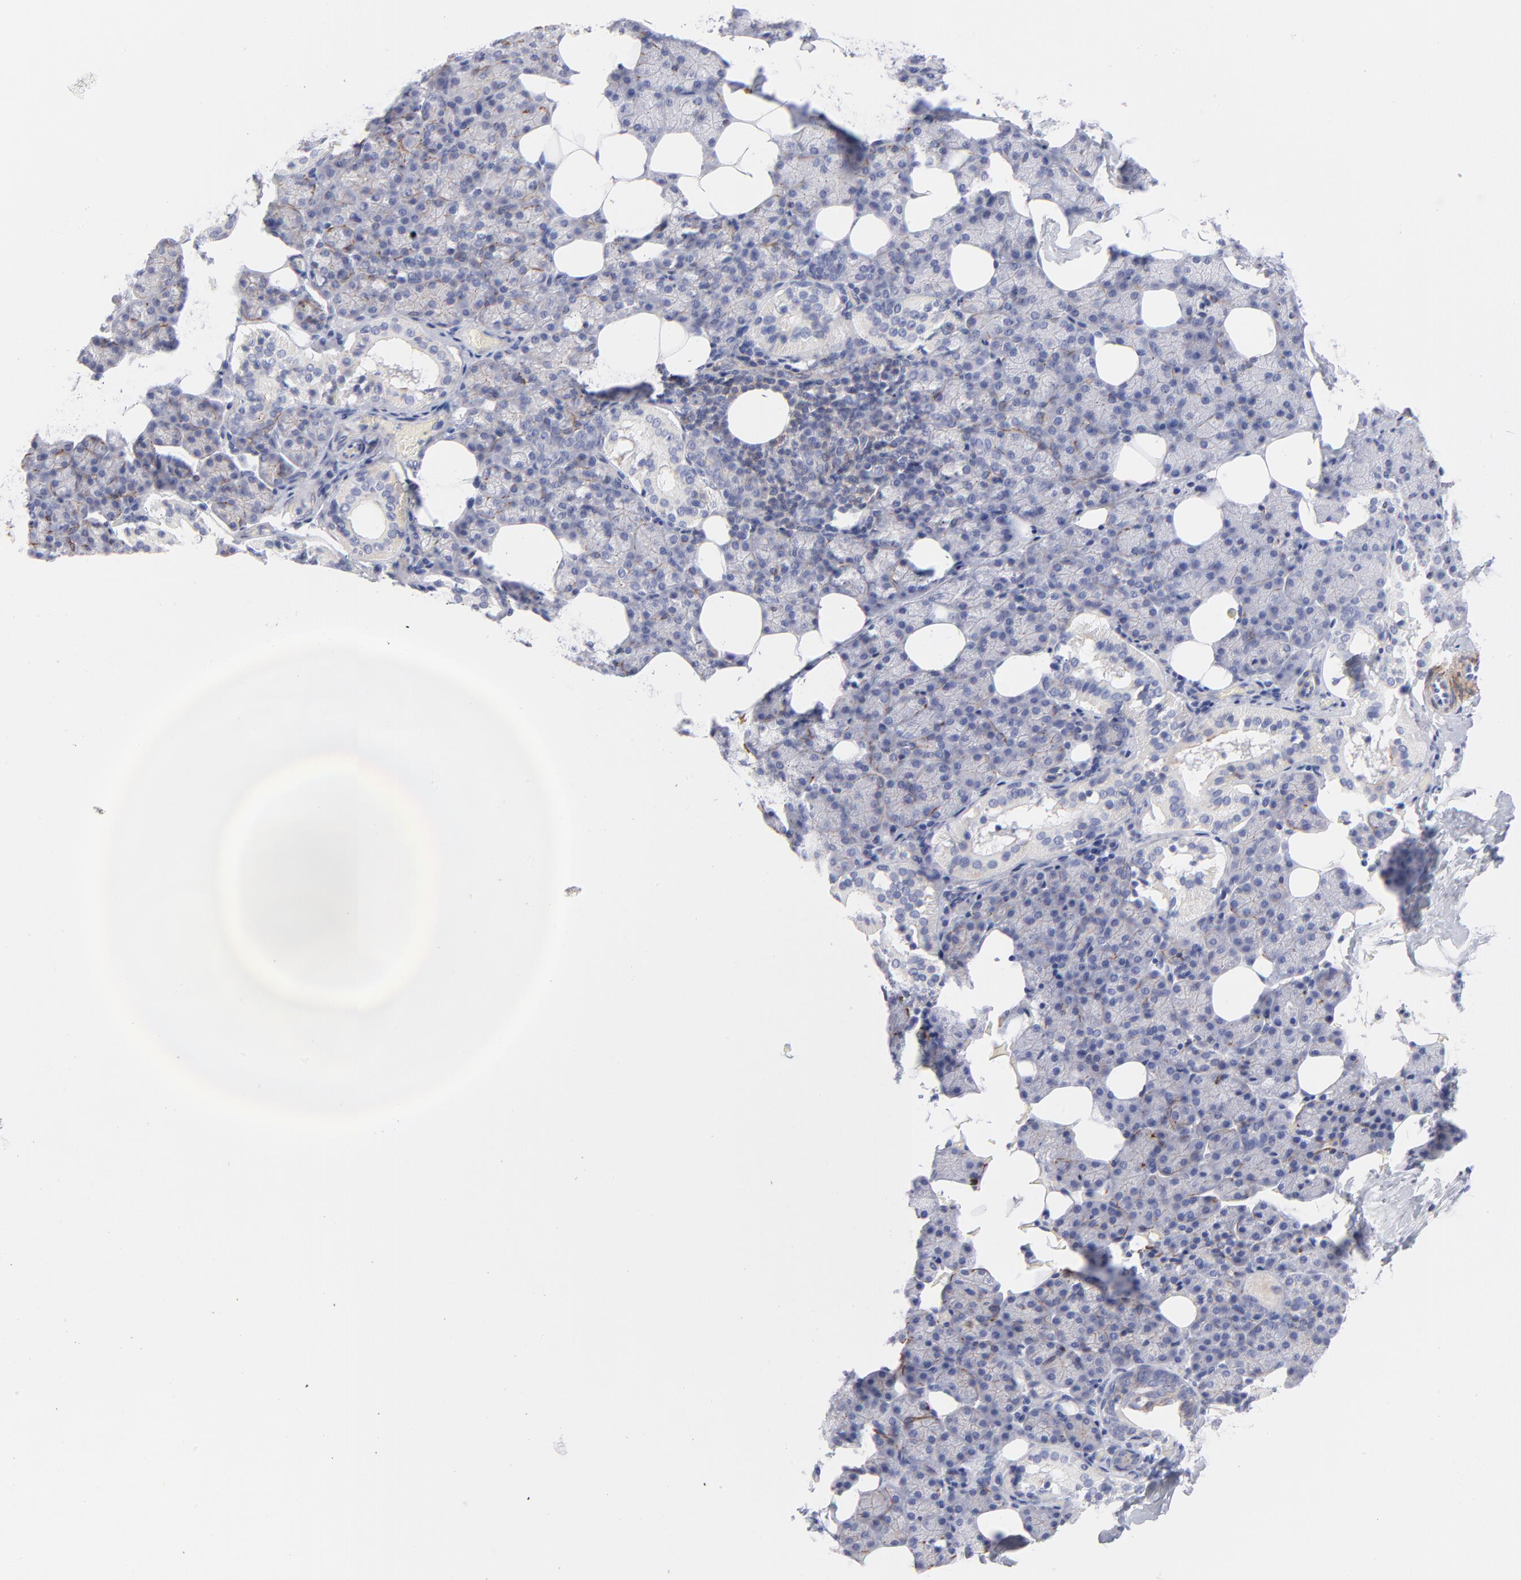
{"staining": {"intensity": "weak", "quantity": "<25%", "location": "cytoplasmic/membranous"}, "tissue": "salivary gland", "cell_type": "Glandular cells", "image_type": "normal", "snomed": [{"axis": "morphology", "description": "Normal tissue, NOS"}, {"axis": "topography", "description": "Lymph node"}, {"axis": "topography", "description": "Salivary gland"}], "caption": "A high-resolution photomicrograph shows IHC staining of benign salivary gland, which shows no significant staining in glandular cells. The staining is performed using DAB (3,3'-diaminobenzidine) brown chromogen with nuclei counter-stained in using hematoxylin.", "gene": "ACTA2", "patient": {"sex": "male", "age": 8}}